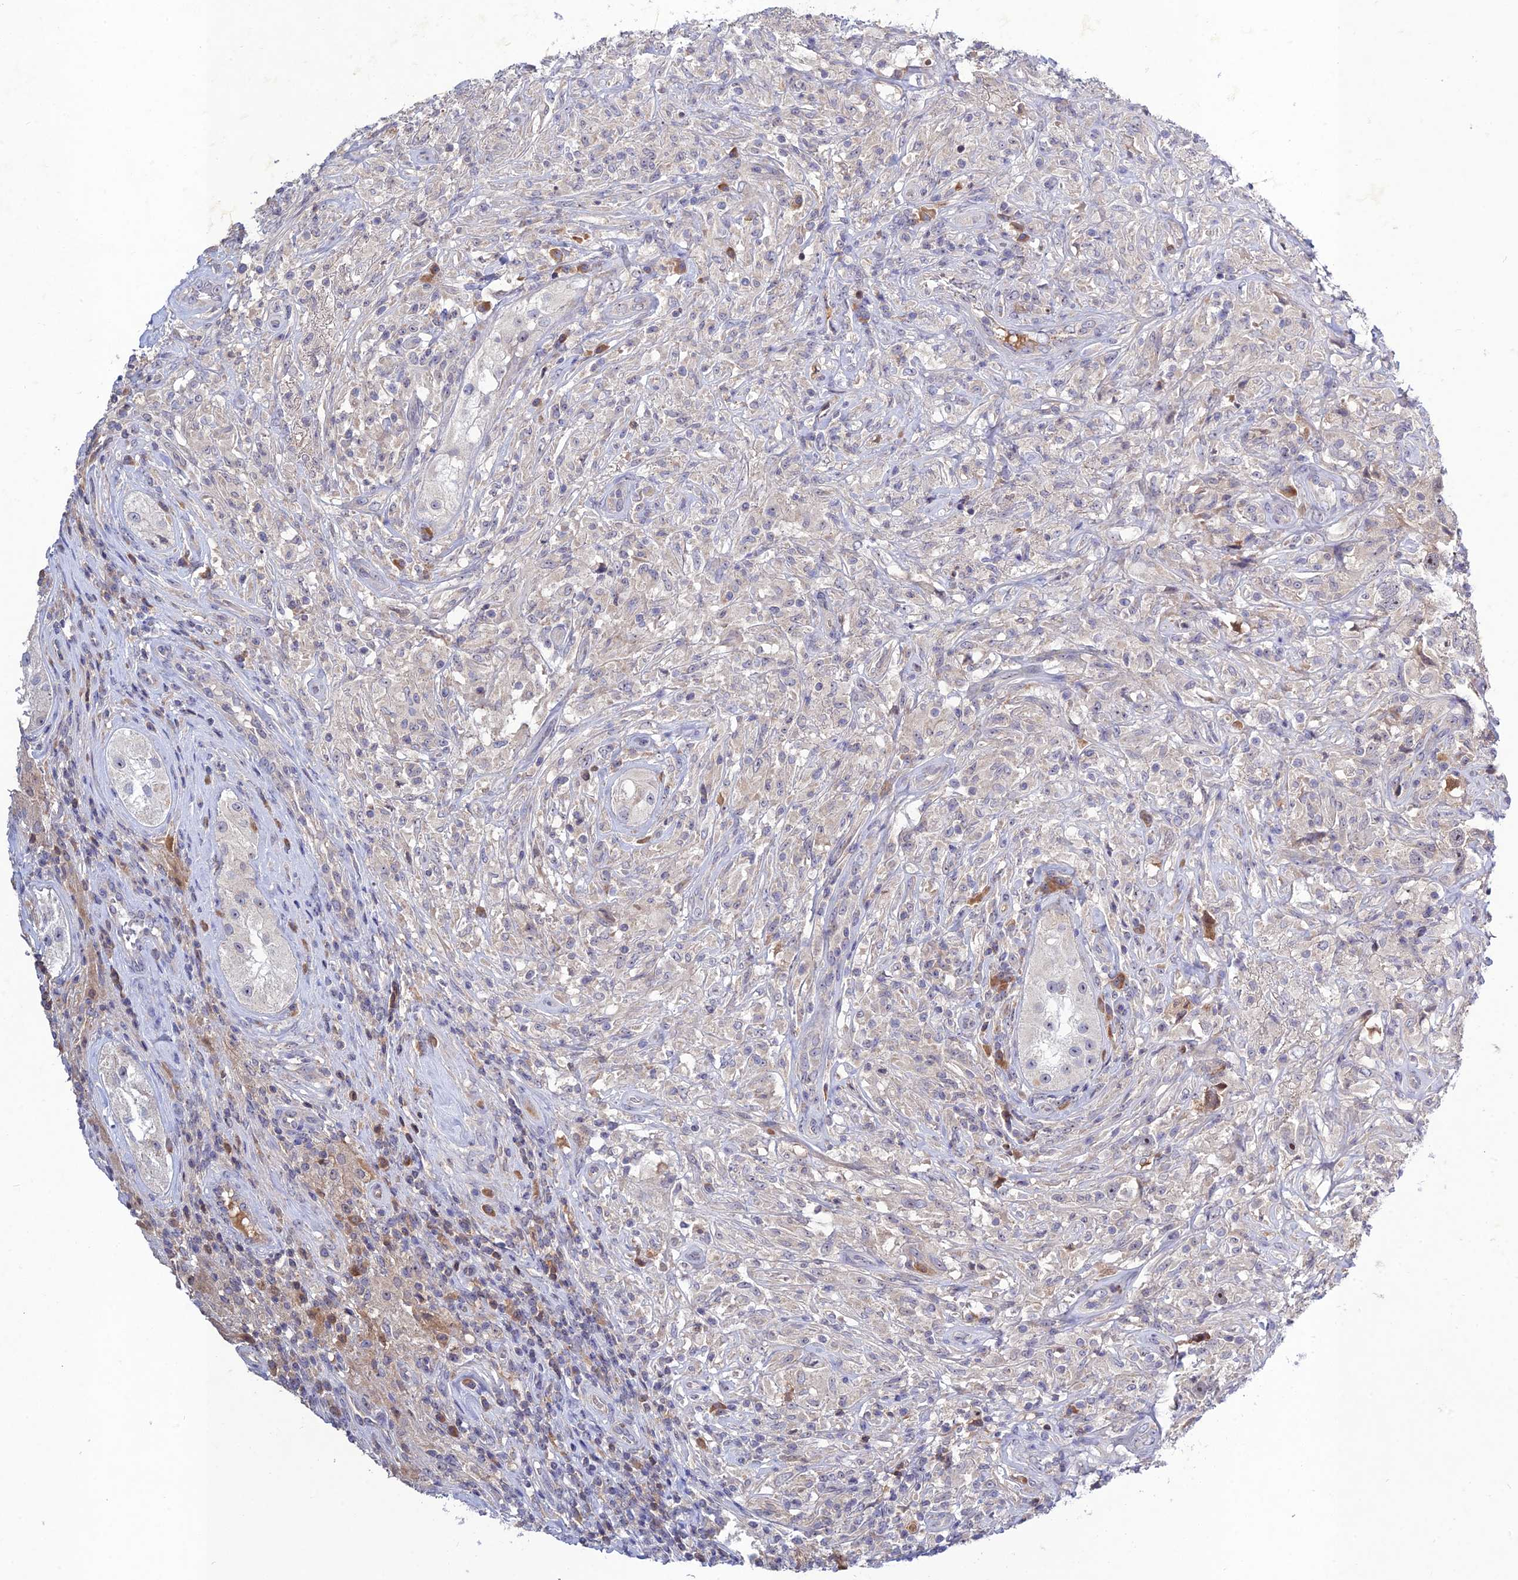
{"staining": {"intensity": "negative", "quantity": "none", "location": "none"}, "tissue": "testis cancer", "cell_type": "Tumor cells", "image_type": "cancer", "snomed": [{"axis": "morphology", "description": "Seminoma, NOS"}, {"axis": "topography", "description": "Testis"}], "caption": "This is a micrograph of immunohistochemistry (IHC) staining of testis cancer, which shows no positivity in tumor cells.", "gene": "CHST5", "patient": {"sex": "male", "age": 49}}